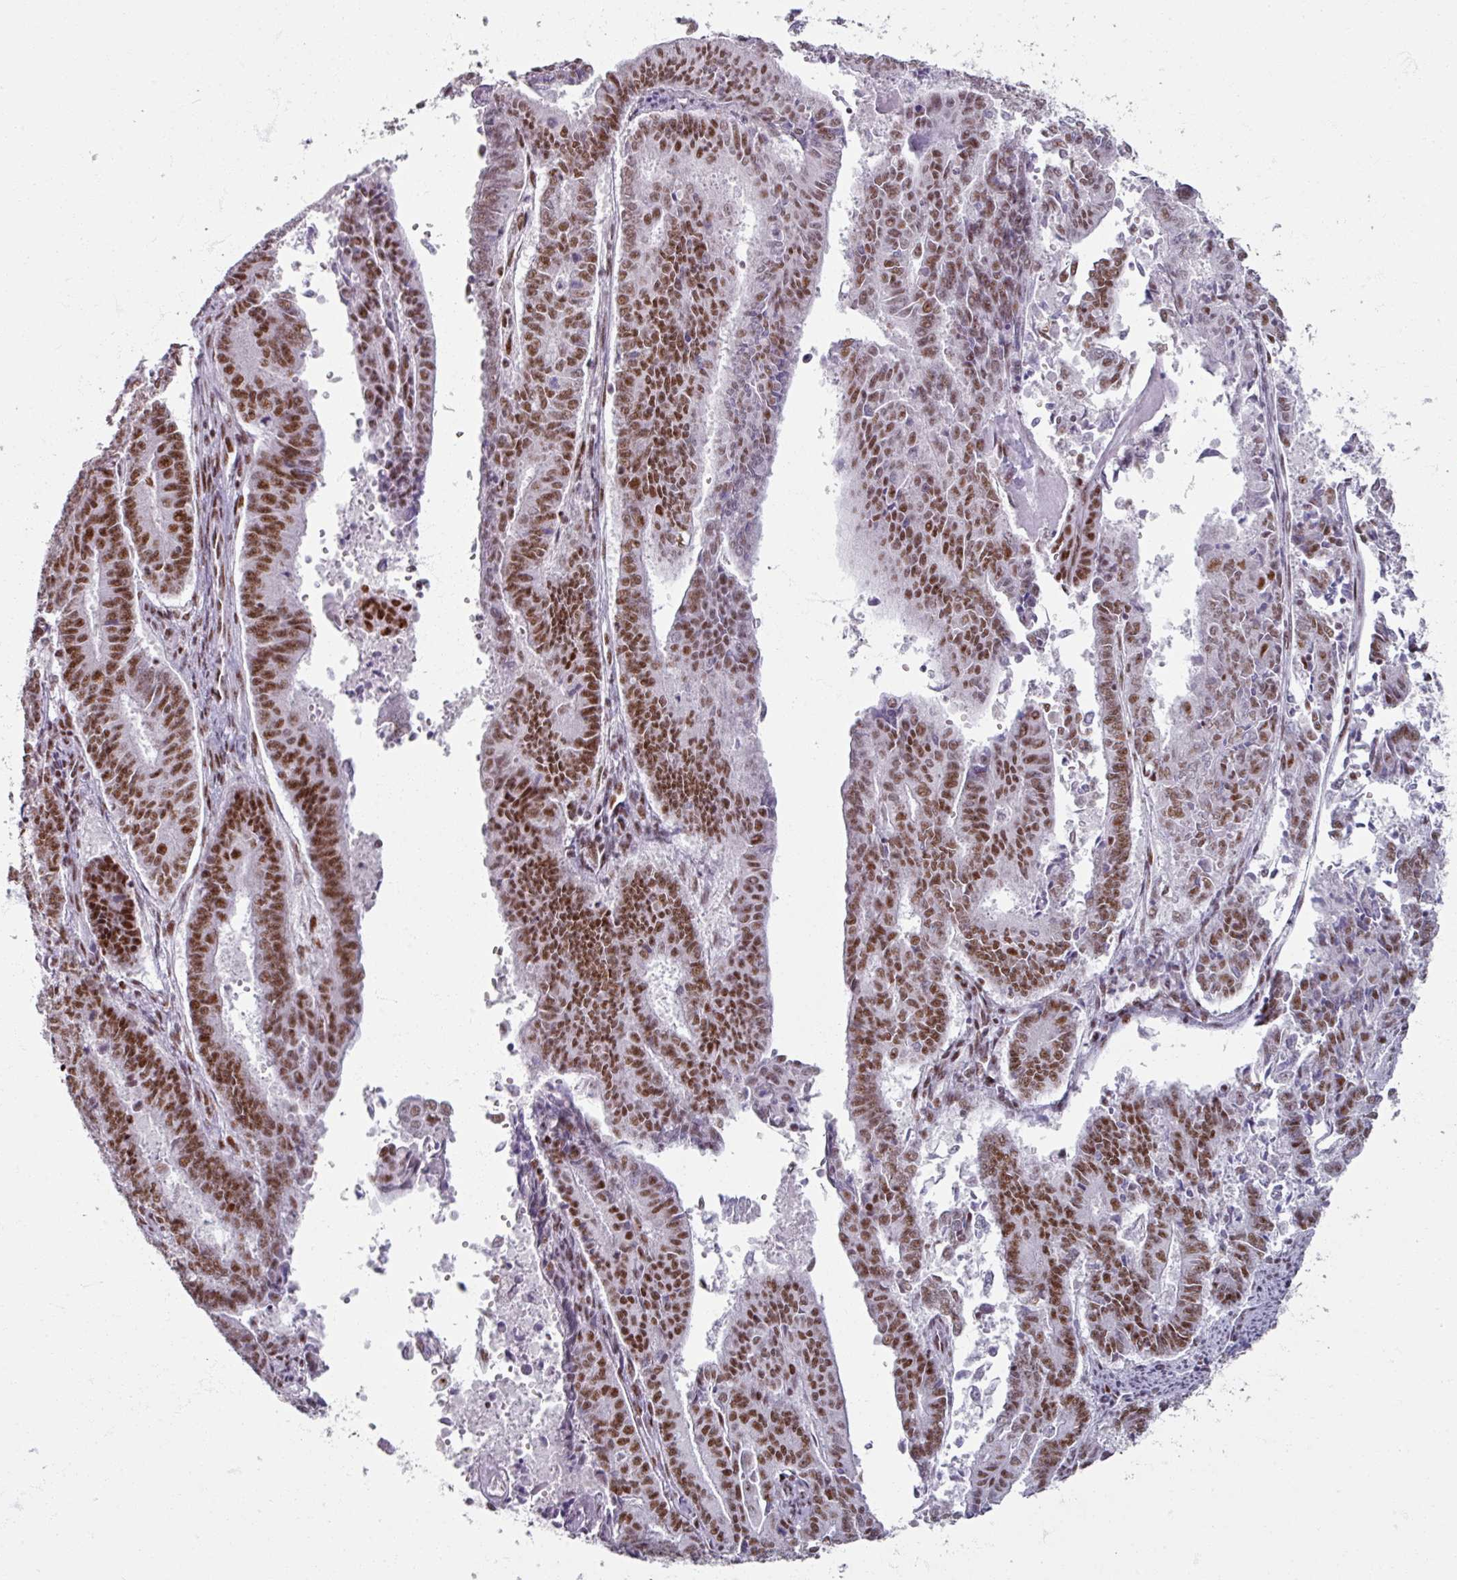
{"staining": {"intensity": "strong", "quantity": "25%-75%", "location": "nuclear"}, "tissue": "endometrial cancer", "cell_type": "Tumor cells", "image_type": "cancer", "snomed": [{"axis": "morphology", "description": "Adenocarcinoma, NOS"}, {"axis": "topography", "description": "Endometrium"}], "caption": "Brown immunohistochemical staining in human endometrial cancer reveals strong nuclear staining in approximately 25%-75% of tumor cells.", "gene": "ADAR", "patient": {"sex": "female", "age": 59}}